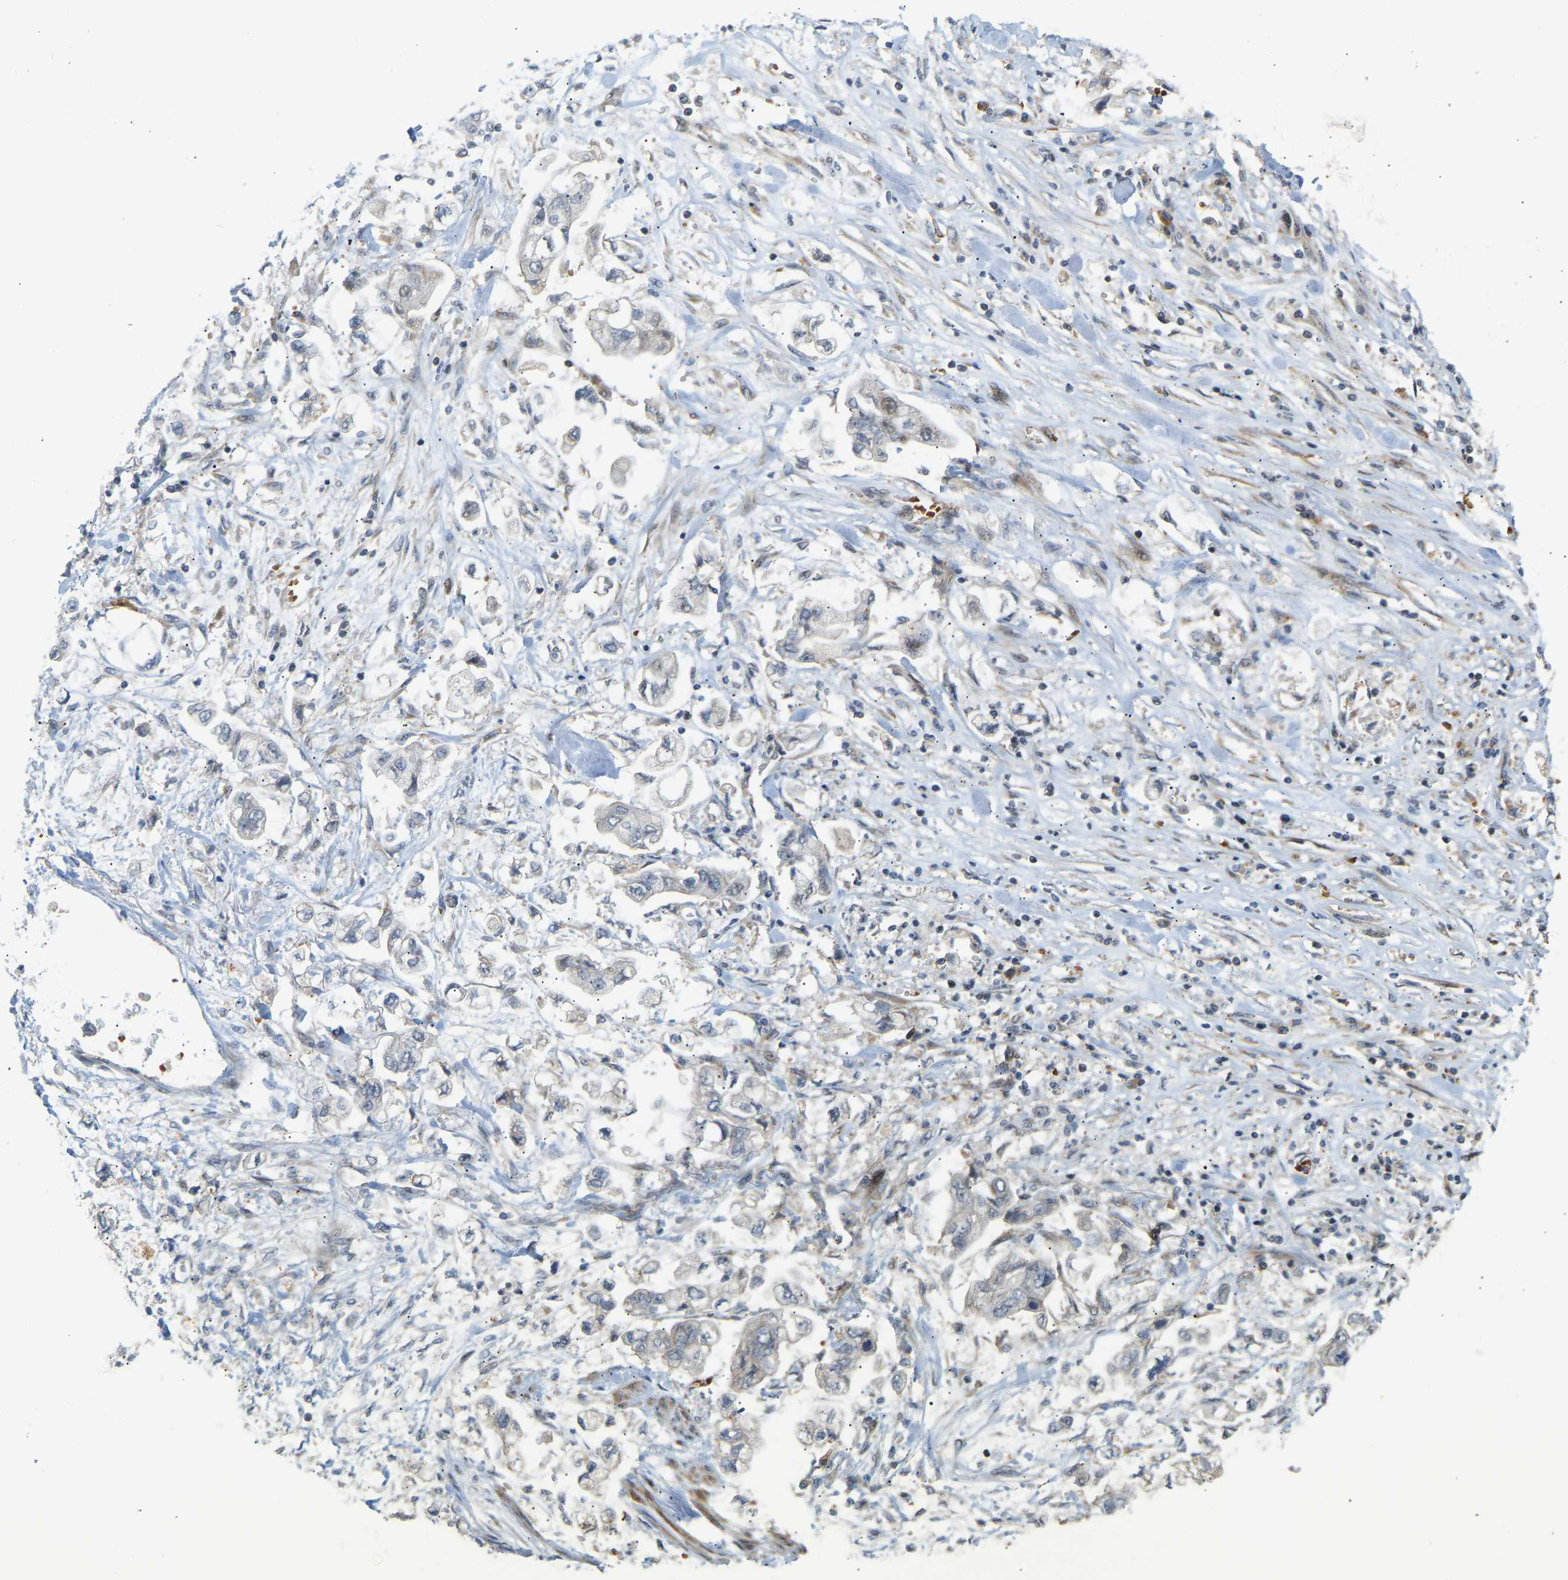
{"staining": {"intensity": "negative", "quantity": "none", "location": "none"}, "tissue": "stomach cancer", "cell_type": "Tumor cells", "image_type": "cancer", "snomed": [{"axis": "morphology", "description": "Normal tissue, NOS"}, {"axis": "morphology", "description": "Adenocarcinoma, NOS"}, {"axis": "topography", "description": "Stomach"}], "caption": "DAB immunohistochemical staining of adenocarcinoma (stomach) reveals no significant staining in tumor cells. (Stains: DAB immunohistochemistry with hematoxylin counter stain, Microscopy: brightfield microscopy at high magnification).", "gene": "POGLUT2", "patient": {"sex": "male", "age": 62}}